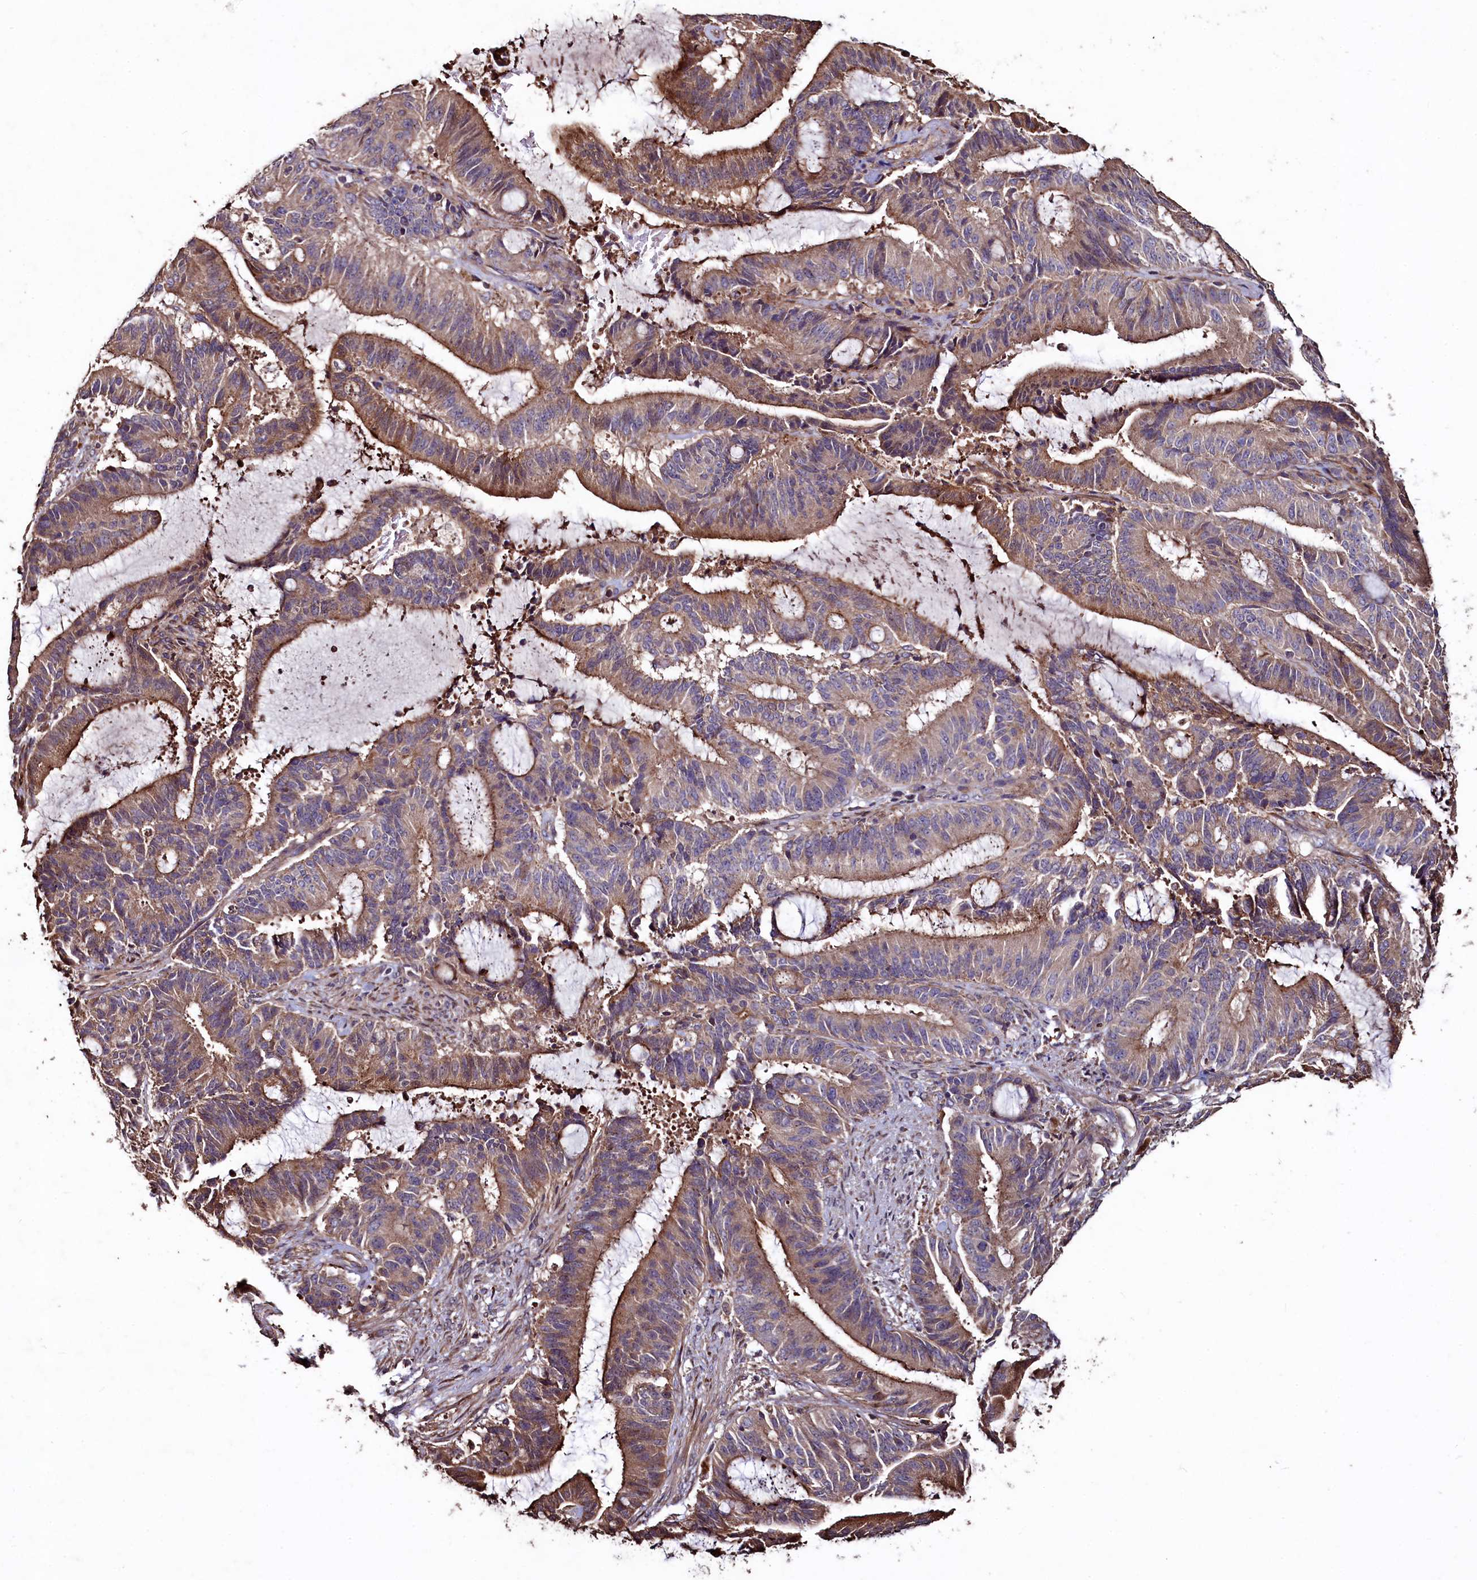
{"staining": {"intensity": "moderate", "quantity": "25%-75%", "location": "cytoplasmic/membranous"}, "tissue": "liver cancer", "cell_type": "Tumor cells", "image_type": "cancer", "snomed": [{"axis": "morphology", "description": "Normal tissue, NOS"}, {"axis": "morphology", "description": "Cholangiocarcinoma"}, {"axis": "topography", "description": "Liver"}, {"axis": "topography", "description": "Peripheral nerve tissue"}], "caption": "DAB (3,3'-diaminobenzidine) immunohistochemical staining of cholangiocarcinoma (liver) demonstrates moderate cytoplasmic/membranous protein expression in about 25%-75% of tumor cells.", "gene": "TMEM98", "patient": {"sex": "female", "age": 73}}